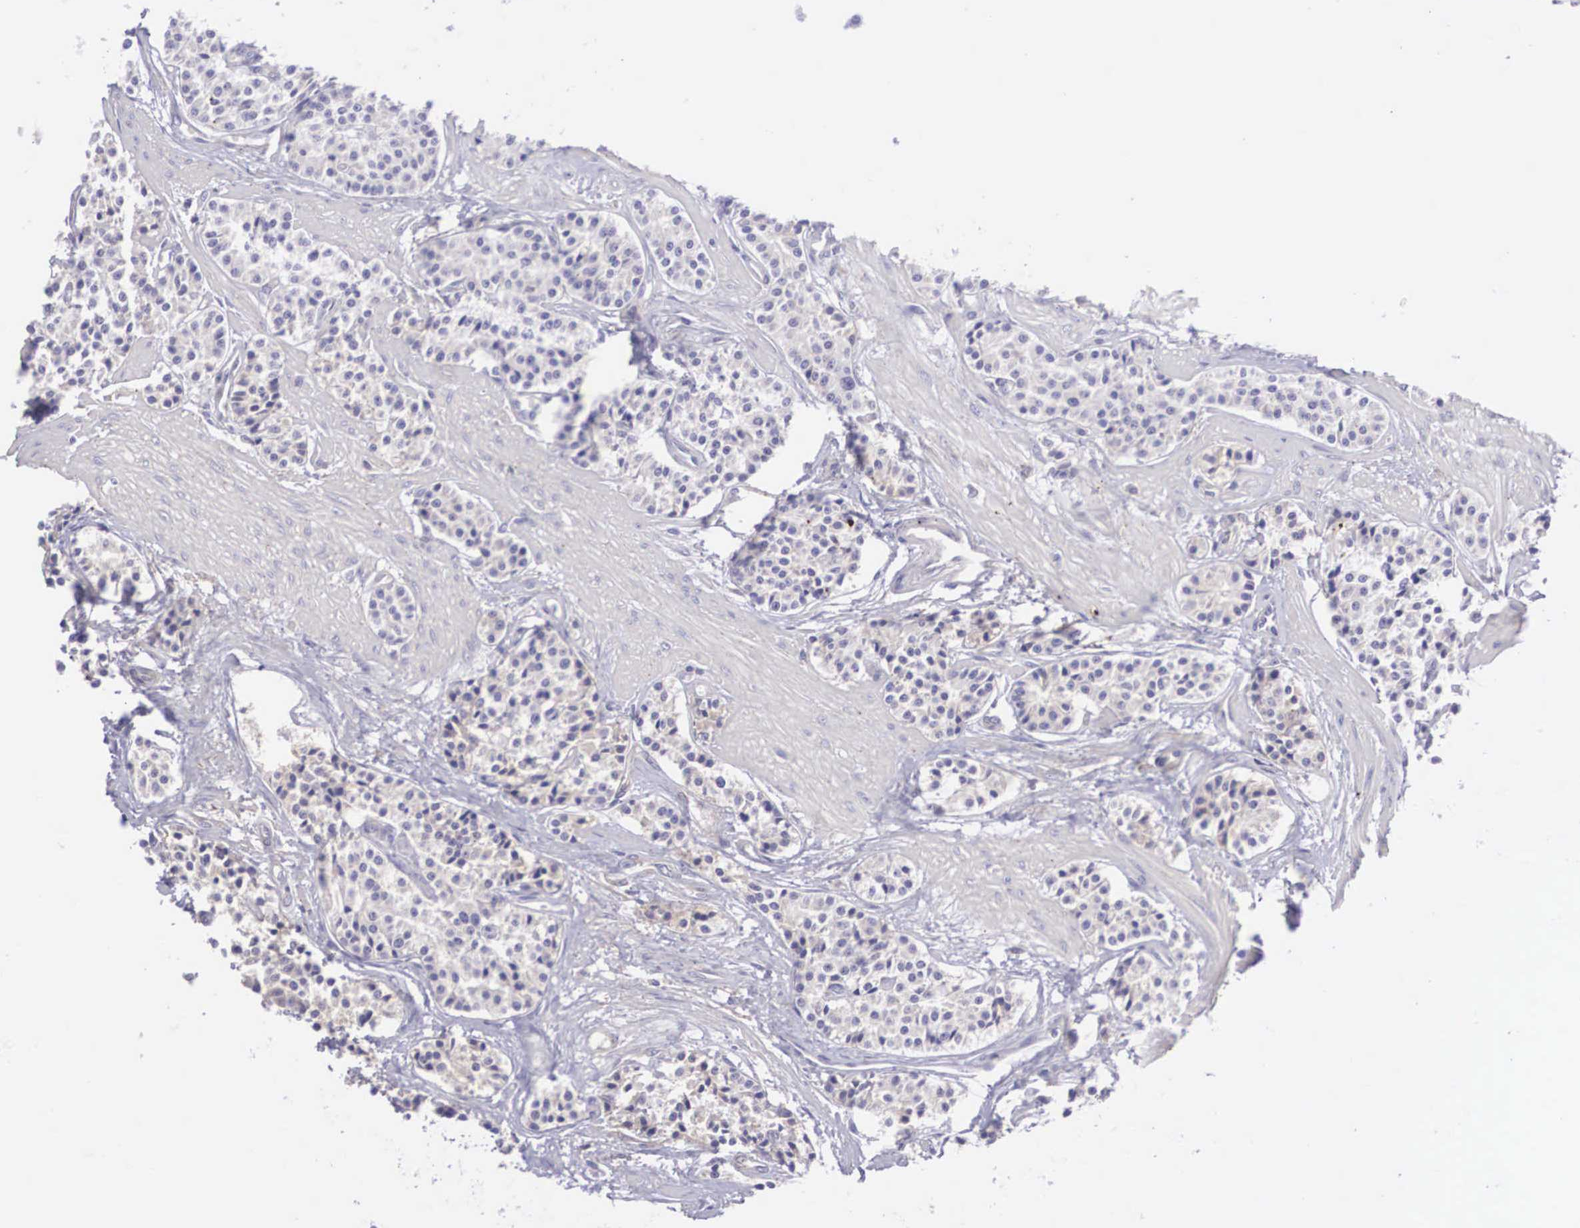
{"staining": {"intensity": "negative", "quantity": "none", "location": "none"}, "tissue": "carcinoid", "cell_type": "Tumor cells", "image_type": "cancer", "snomed": [{"axis": "morphology", "description": "Carcinoid, malignant, NOS"}, {"axis": "topography", "description": "Stomach"}], "caption": "Immunohistochemistry (IHC) of malignant carcinoid shows no expression in tumor cells.", "gene": "CLU", "patient": {"sex": "female", "age": 76}}